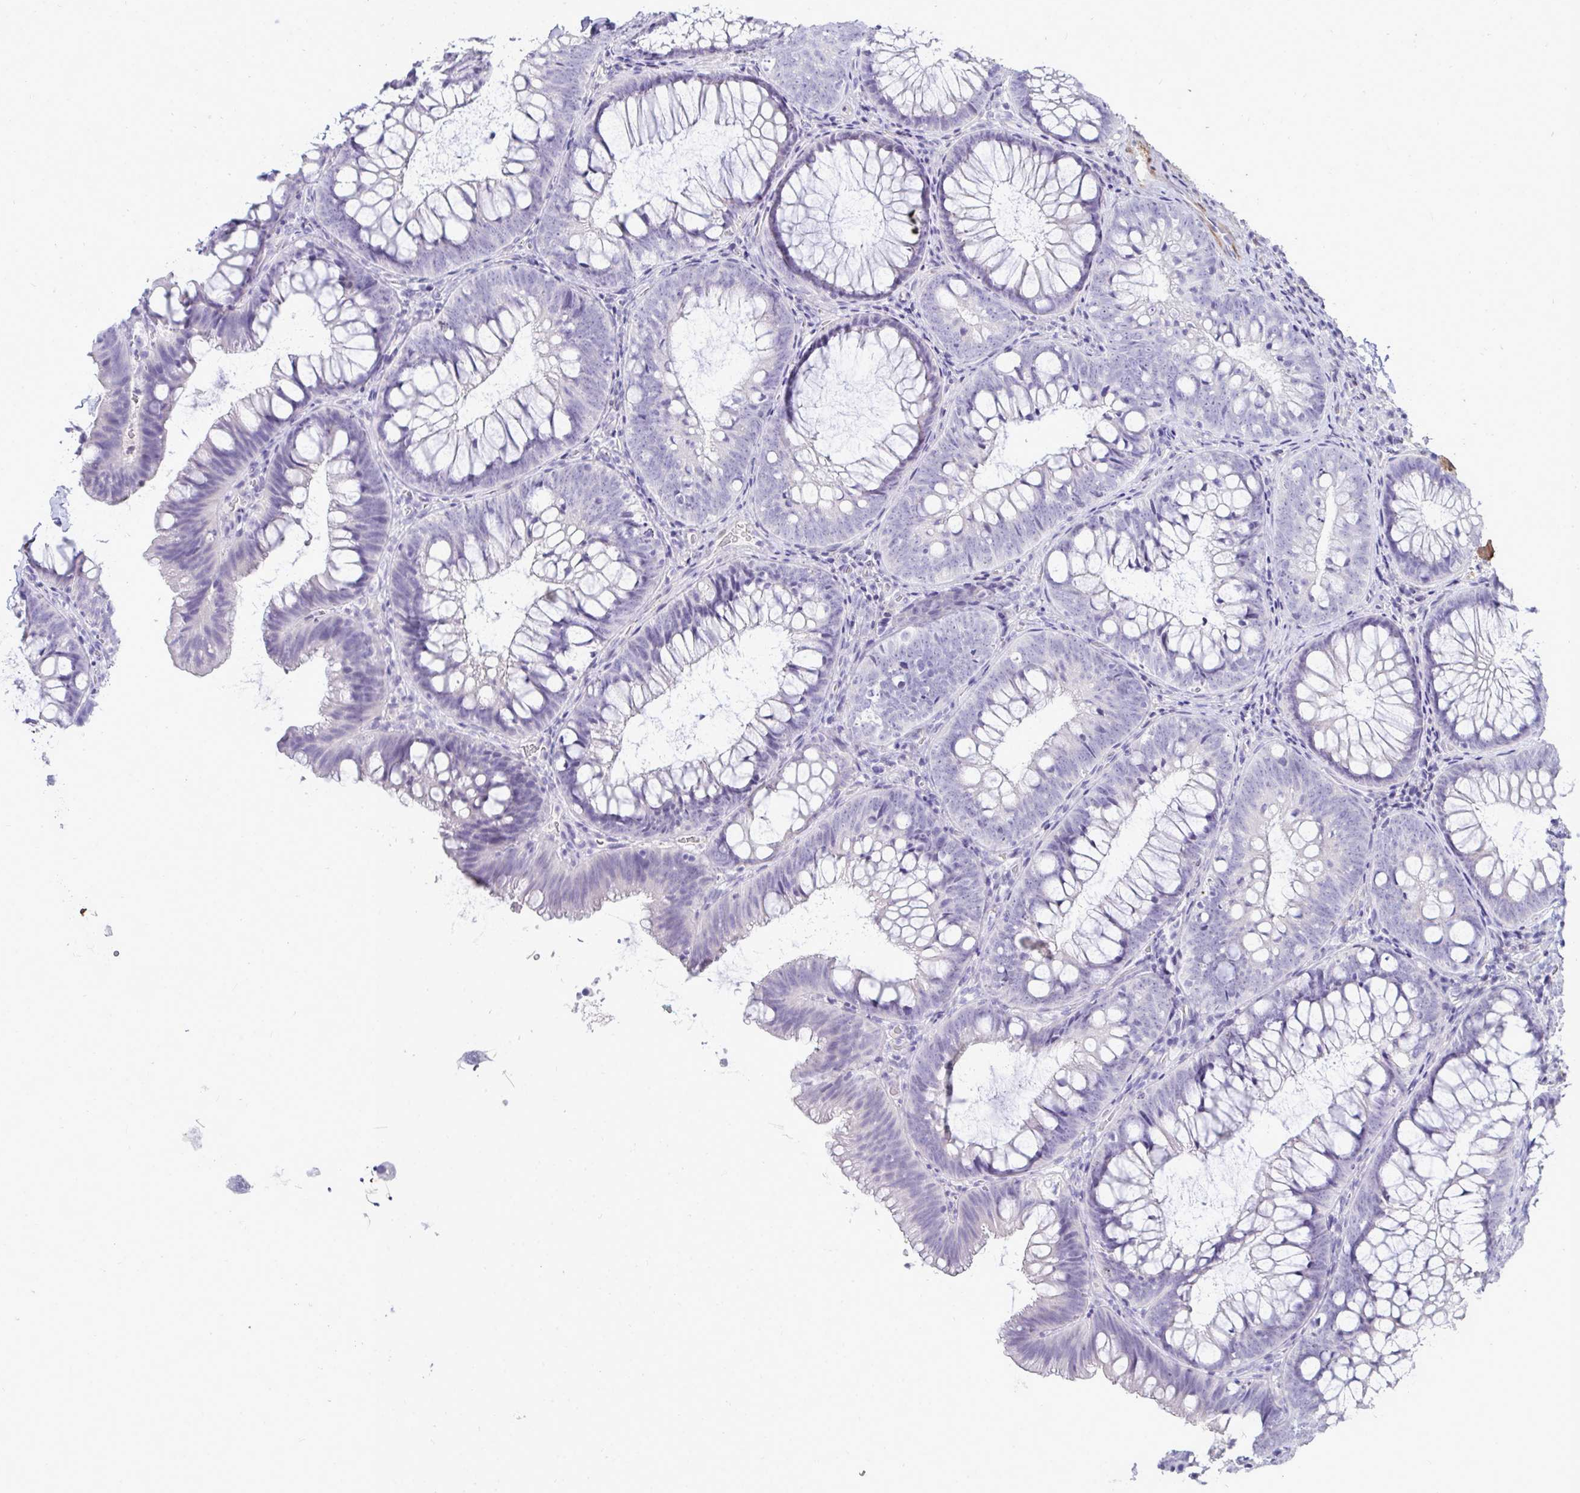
{"staining": {"intensity": "moderate", "quantity": "<25%", "location": "cytoplasmic/membranous"}, "tissue": "colon", "cell_type": "Endothelial cells", "image_type": "normal", "snomed": [{"axis": "morphology", "description": "Normal tissue, NOS"}, {"axis": "morphology", "description": "Adenoma, NOS"}, {"axis": "topography", "description": "Soft tissue"}, {"axis": "topography", "description": "Colon"}], "caption": "Protein staining displays moderate cytoplasmic/membranous expression in about <25% of endothelial cells in unremarkable colon. Nuclei are stained in blue.", "gene": "HSPB6", "patient": {"sex": "male", "age": 47}}